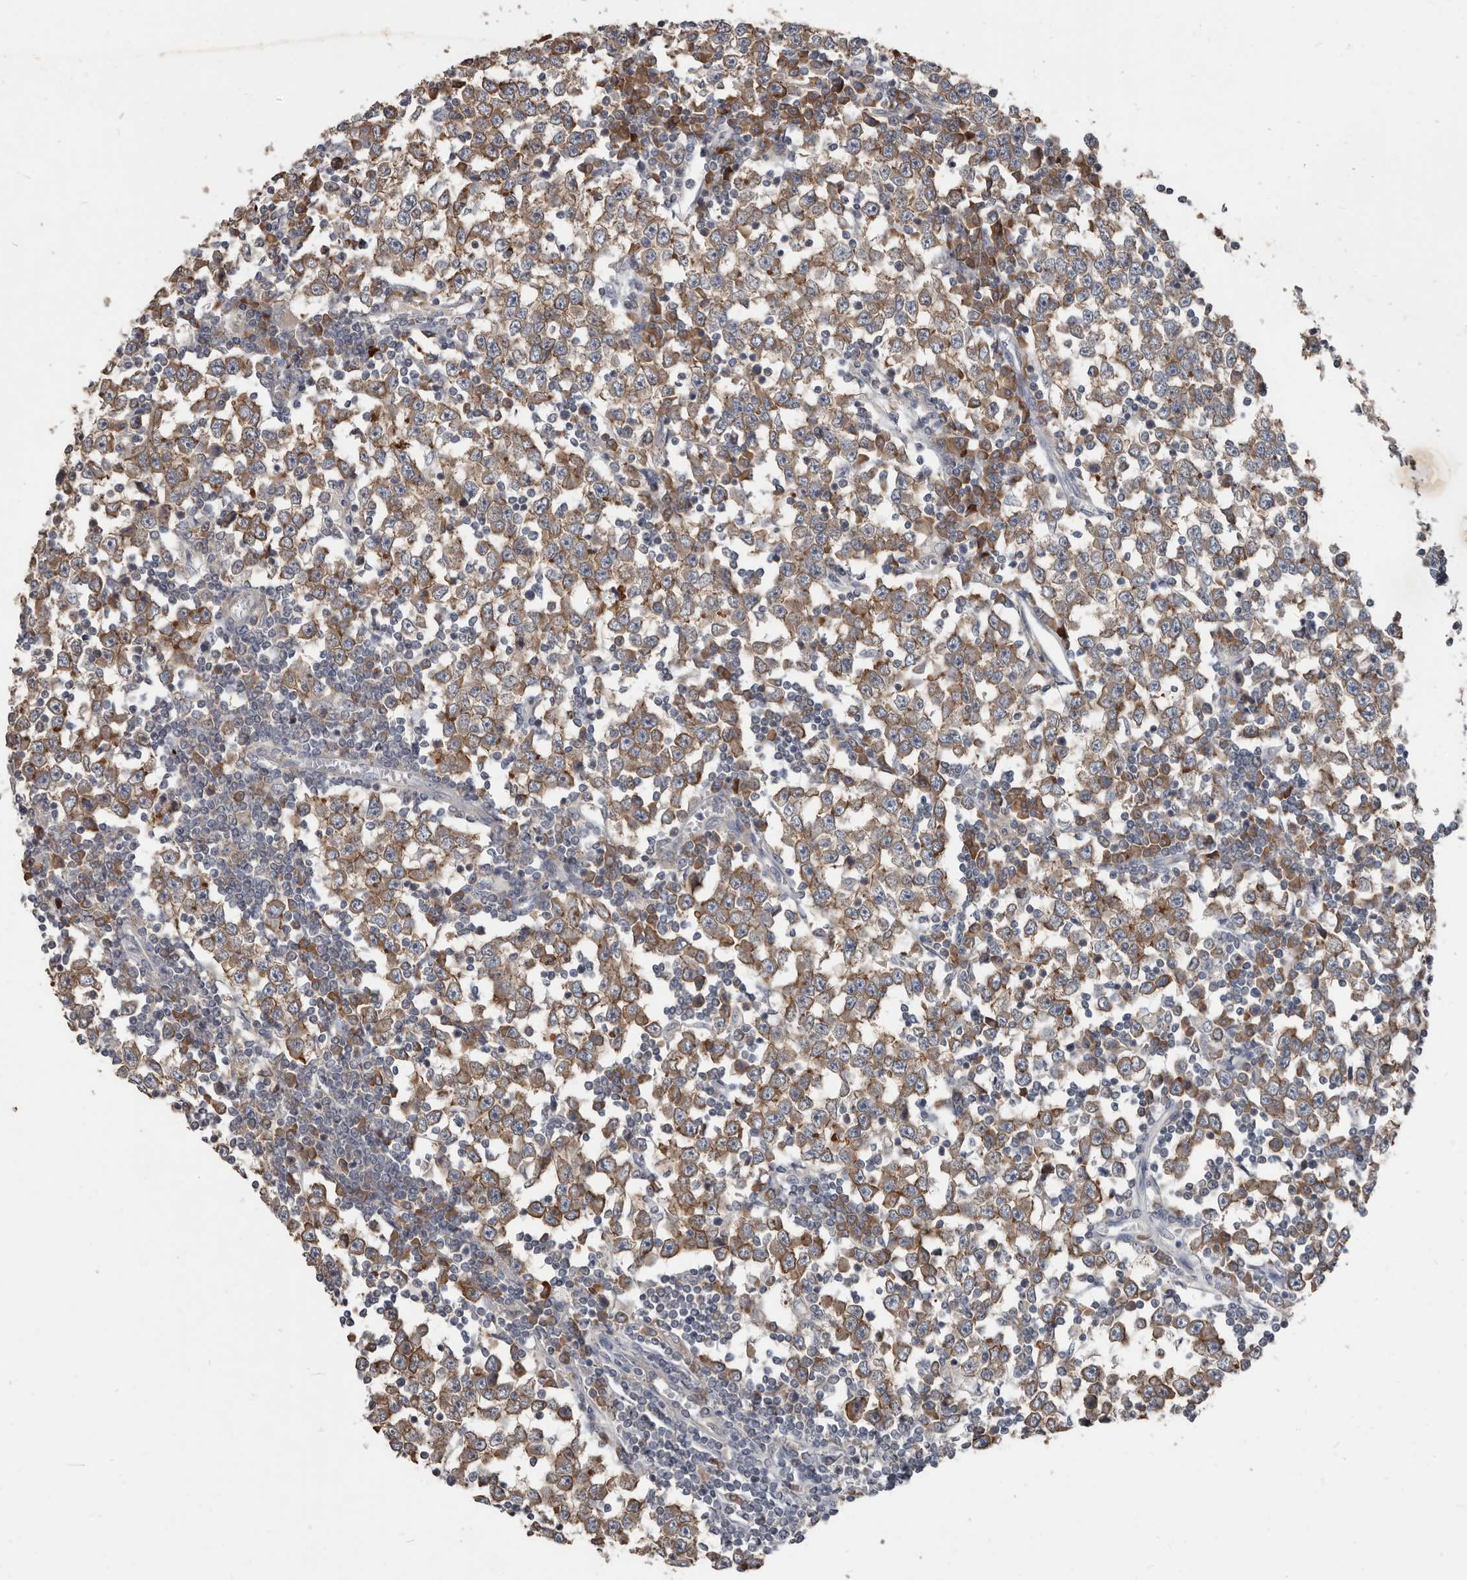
{"staining": {"intensity": "moderate", "quantity": ">75%", "location": "cytoplasmic/membranous"}, "tissue": "testis cancer", "cell_type": "Tumor cells", "image_type": "cancer", "snomed": [{"axis": "morphology", "description": "Seminoma, NOS"}, {"axis": "topography", "description": "Testis"}], "caption": "Tumor cells demonstrate moderate cytoplasmic/membranous staining in about >75% of cells in testis seminoma.", "gene": "AKNAD1", "patient": {"sex": "male", "age": 65}}